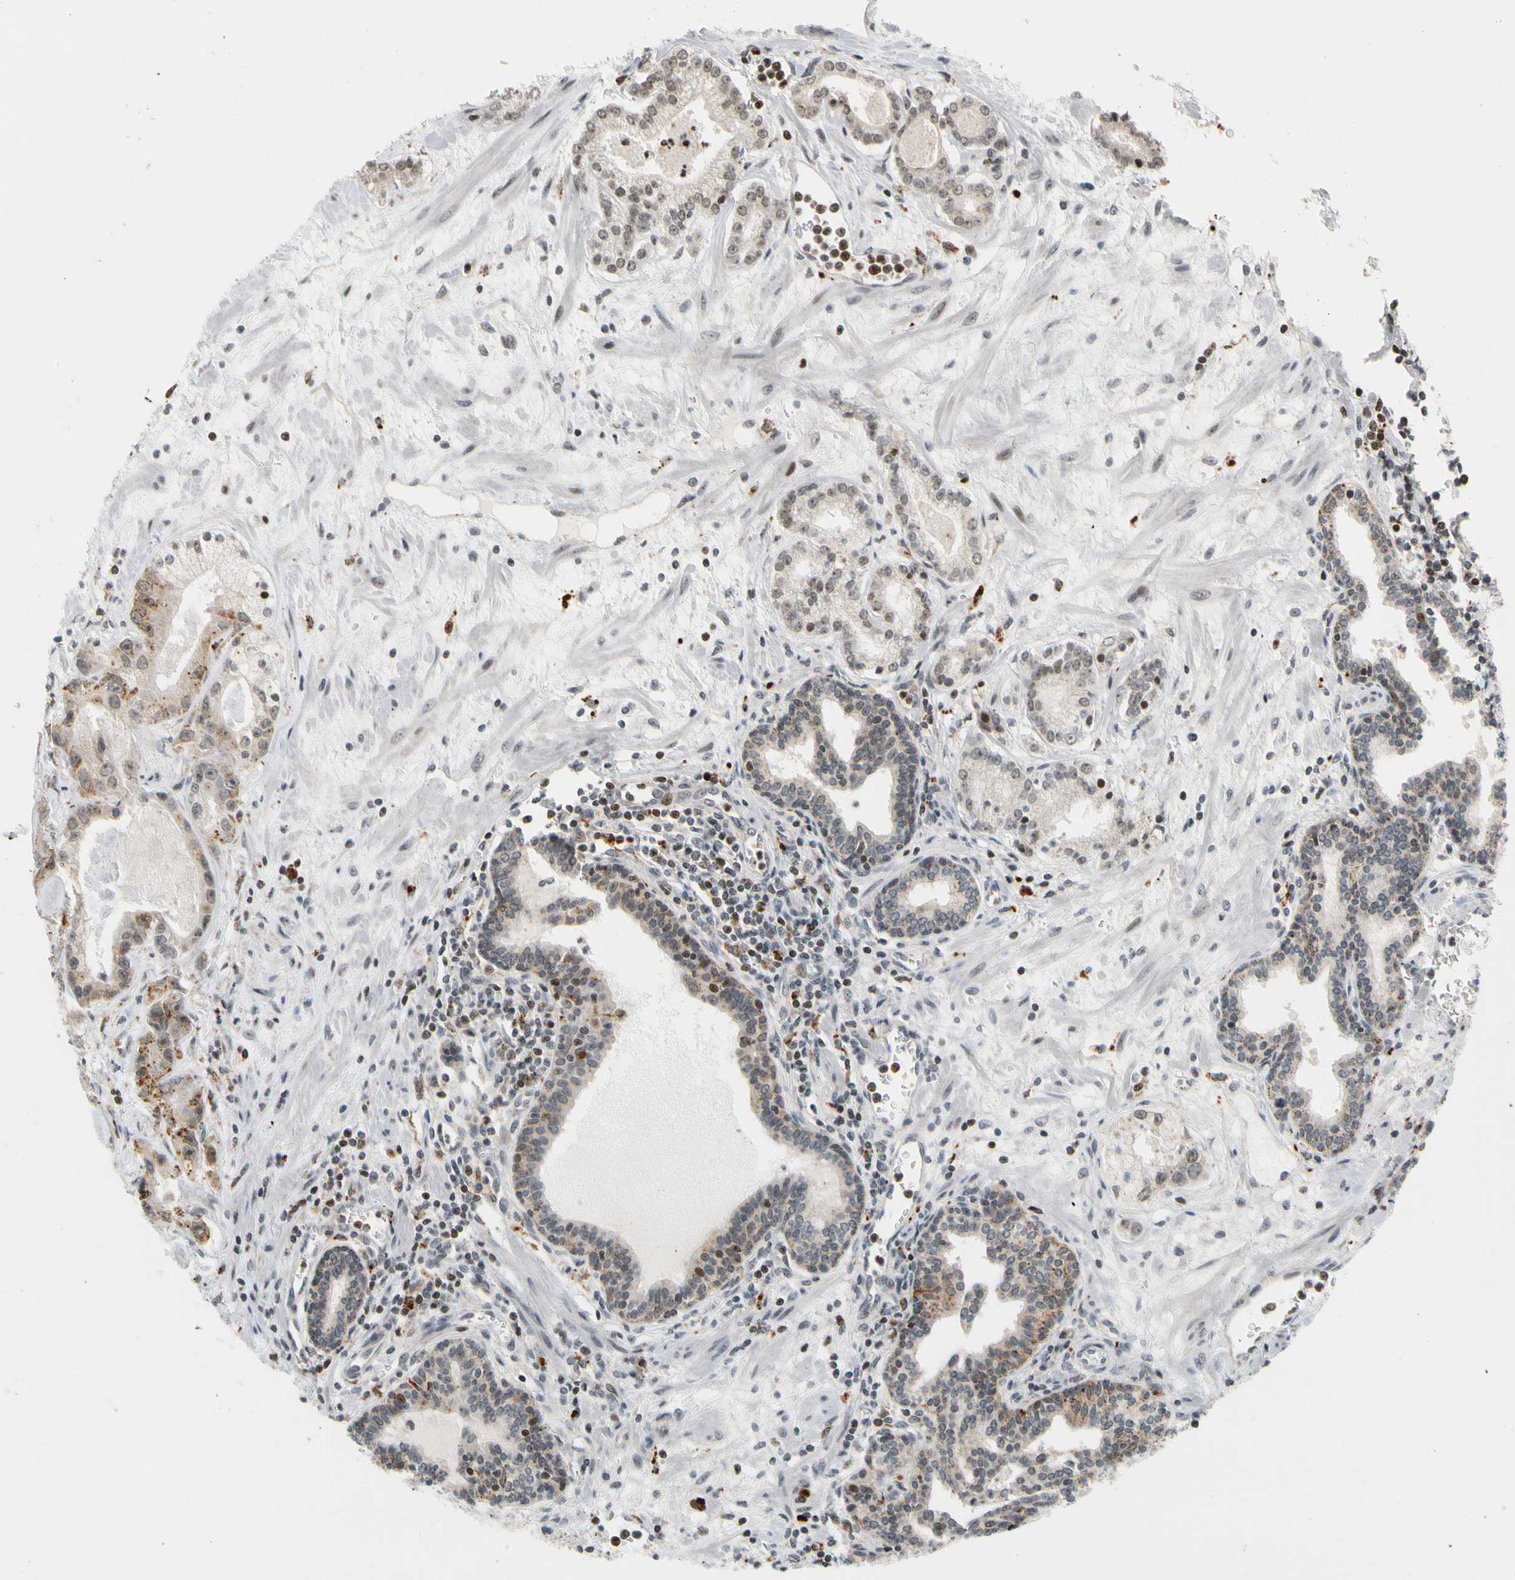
{"staining": {"intensity": "moderate", "quantity": "<25%", "location": "cytoplasmic/membranous"}, "tissue": "prostate cancer", "cell_type": "Tumor cells", "image_type": "cancer", "snomed": [{"axis": "morphology", "description": "Adenocarcinoma, Low grade"}, {"axis": "topography", "description": "Prostate"}], "caption": "The photomicrograph reveals staining of prostate cancer, revealing moderate cytoplasmic/membranous protein positivity (brown color) within tumor cells.", "gene": "CDK7", "patient": {"sex": "male", "age": 59}}